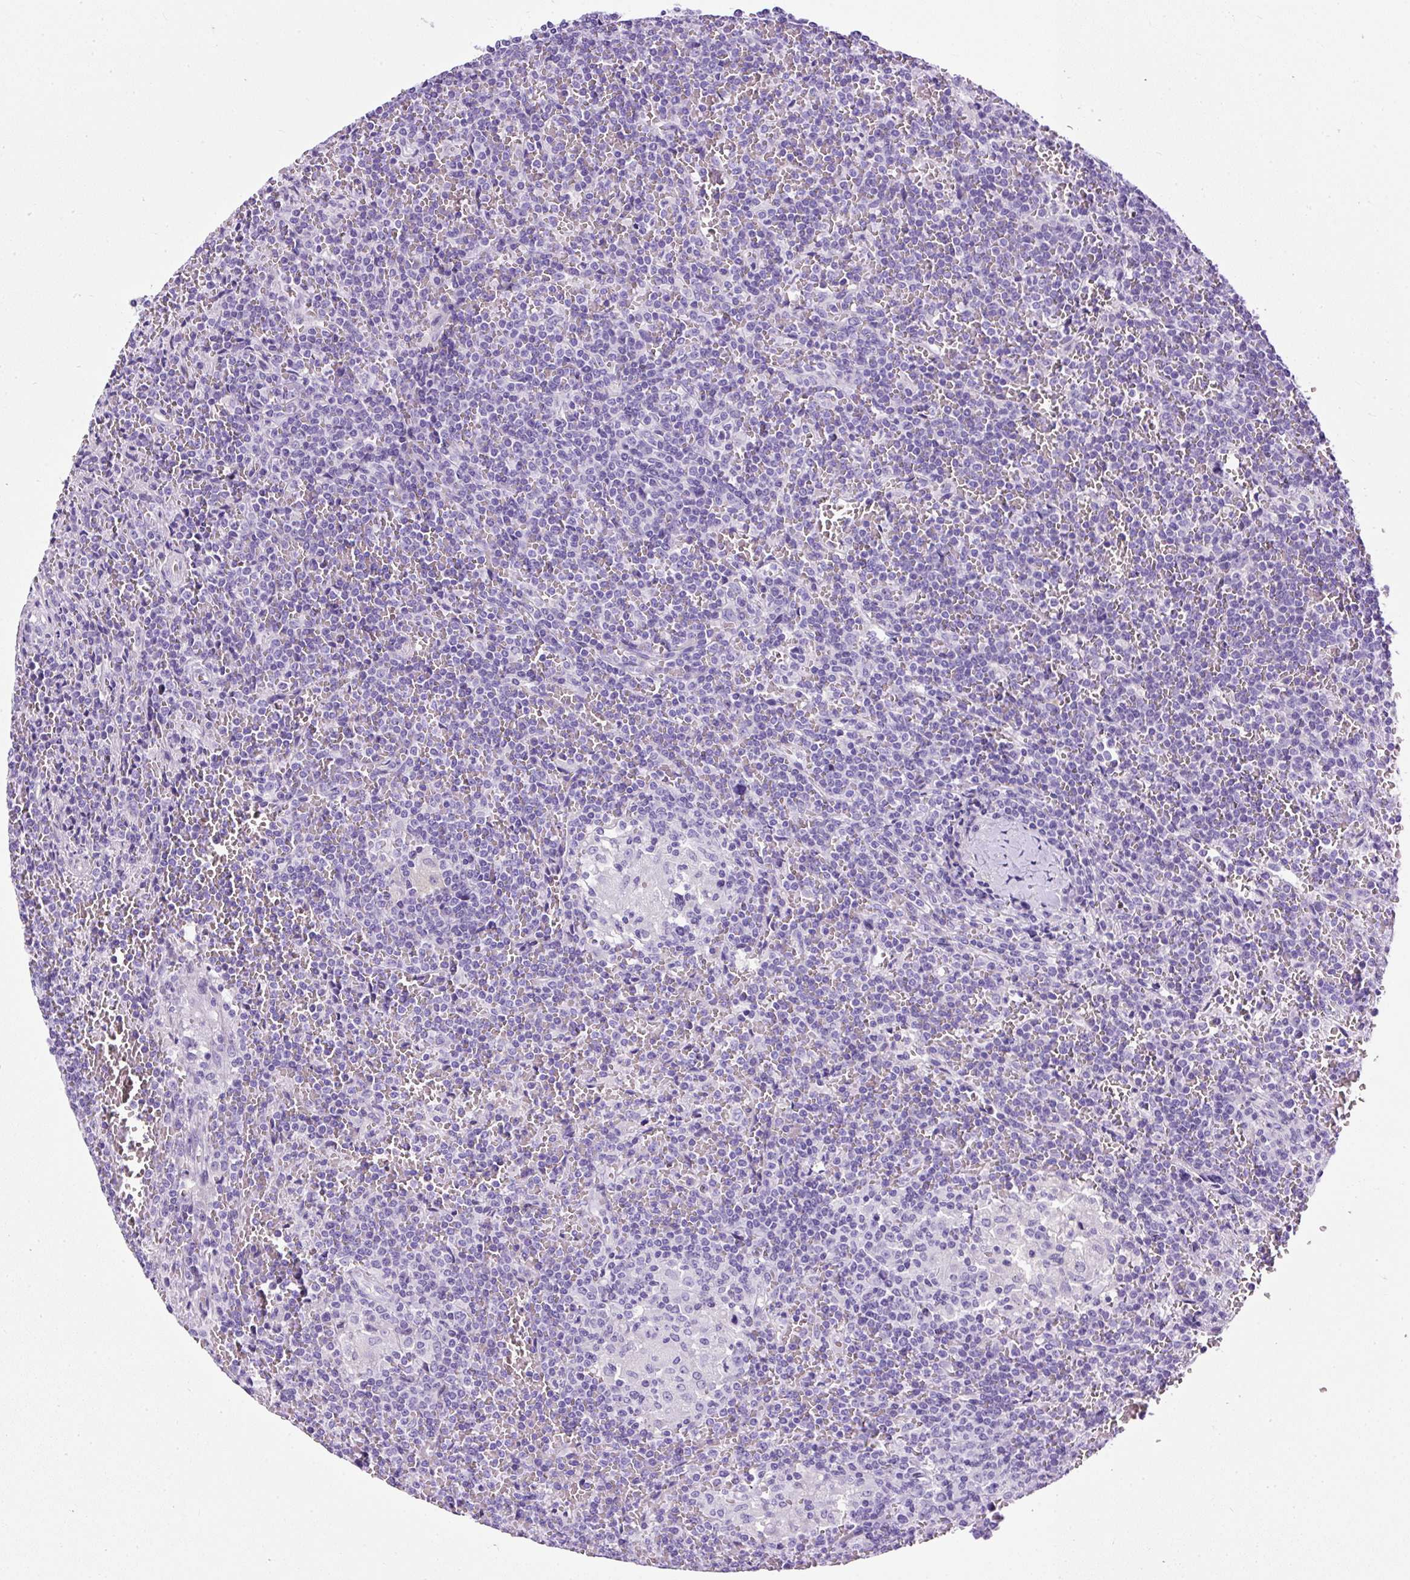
{"staining": {"intensity": "negative", "quantity": "none", "location": "none"}, "tissue": "lymphoma", "cell_type": "Tumor cells", "image_type": "cancer", "snomed": [{"axis": "morphology", "description": "Malignant lymphoma, non-Hodgkin's type, Low grade"}, {"axis": "topography", "description": "Spleen"}], "caption": "A histopathology image of lymphoma stained for a protein demonstrates no brown staining in tumor cells. (Stains: DAB immunohistochemistry with hematoxylin counter stain, Microscopy: brightfield microscopy at high magnification).", "gene": "STOX2", "patient": {"sex": "female", "age": 19}}